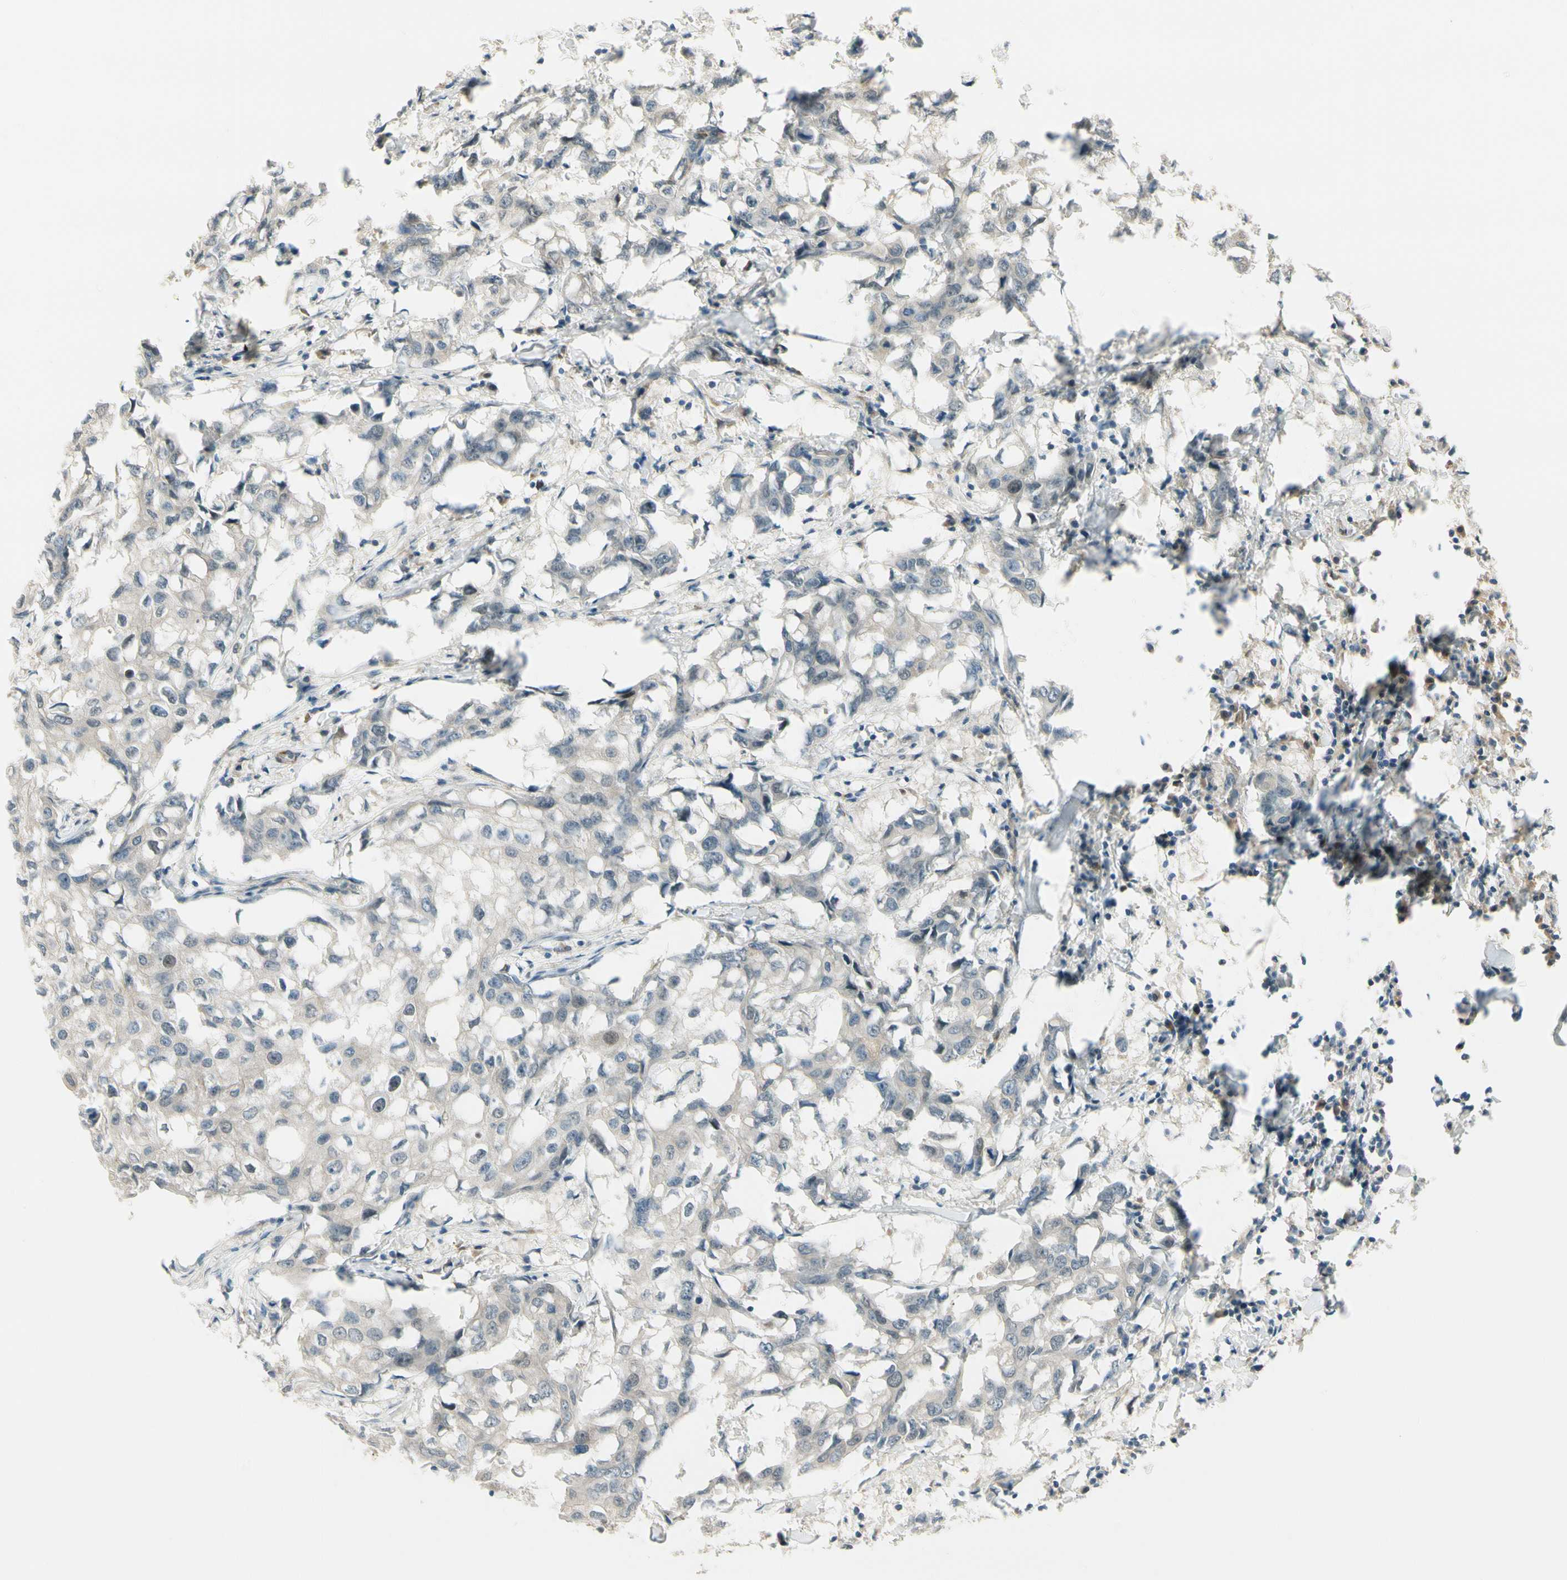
{"staining": {"intensity": "negative", "quantity": "none", "location": "none"}, "tissue": "breast cancer", "cell_type": "Tumor cells", "image_type": "cancer", "snomed": [{"axis": "morphology", "description": "Duct carcinoma"}, {"axis": "topography", "description": "Breast"}], "caption": "Micrograph shows no significant protein staining in tumor cells of invasive ductal carcinoma (breast).", "gene": "EPHB3", "patient": {"sex": "female", "age": 27}}